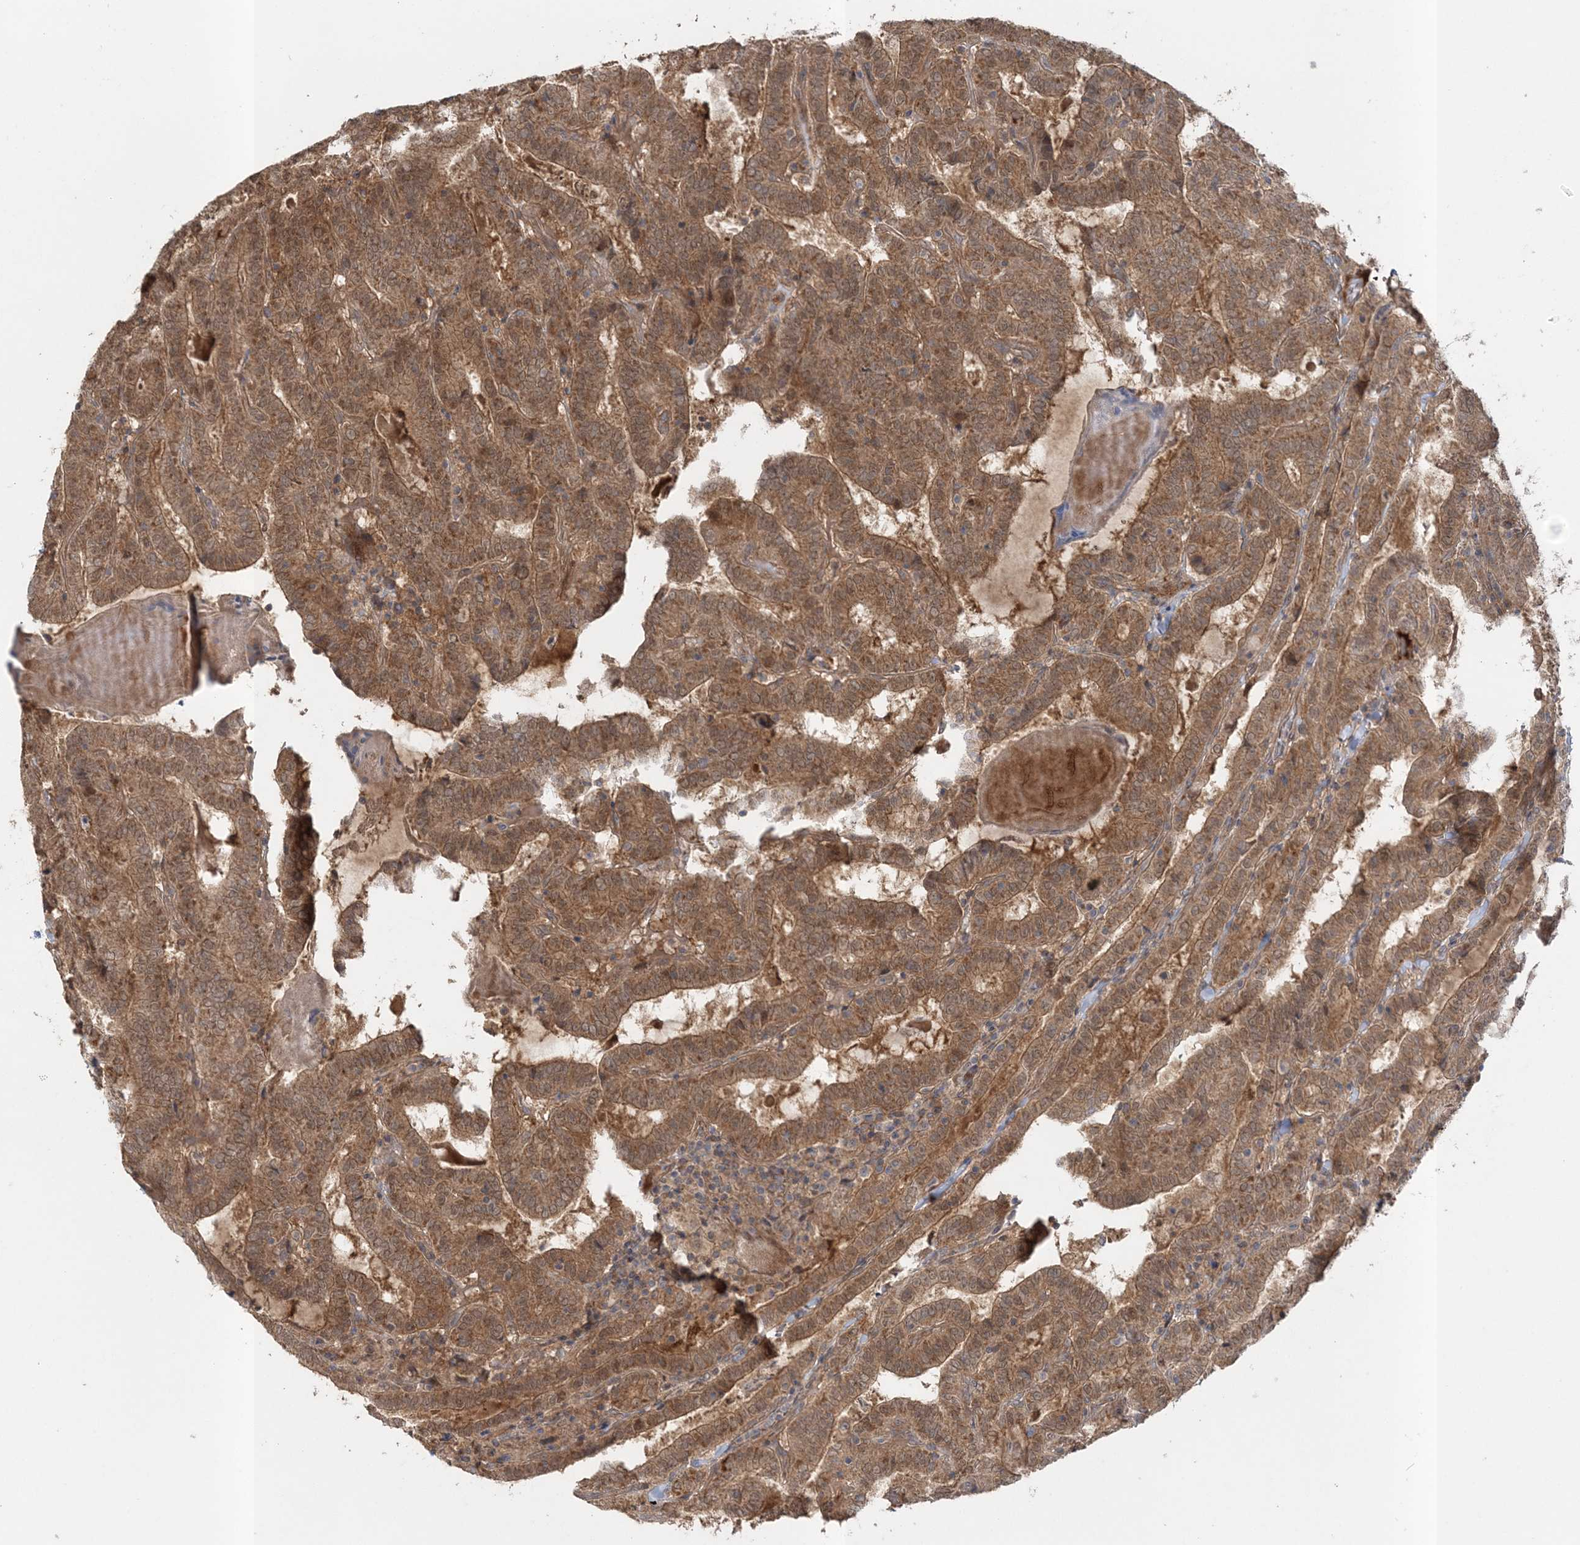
{"staining": {"intensity": "moderate", "quantity": ">75%", "location": "cytoplasmic/membranous"}, "tissue": "thyroid cancer", "cell_type": "Tumor cells", "image_type": "cancer", "snomed": [{"axis": "morphology", "description": "Papillary adenocarcinoma, NOS"}, {"axis": "topography", "description": "Thyroid gland"}], "caption": "Protein expression analysis of human thyroid papillary adenocarcinoma reveals moderate cytoplasmic/membranous expression in about >75% of tumor cells.", "gene": "MOCS2", "patient": {"sex": "female", "age": 72}}